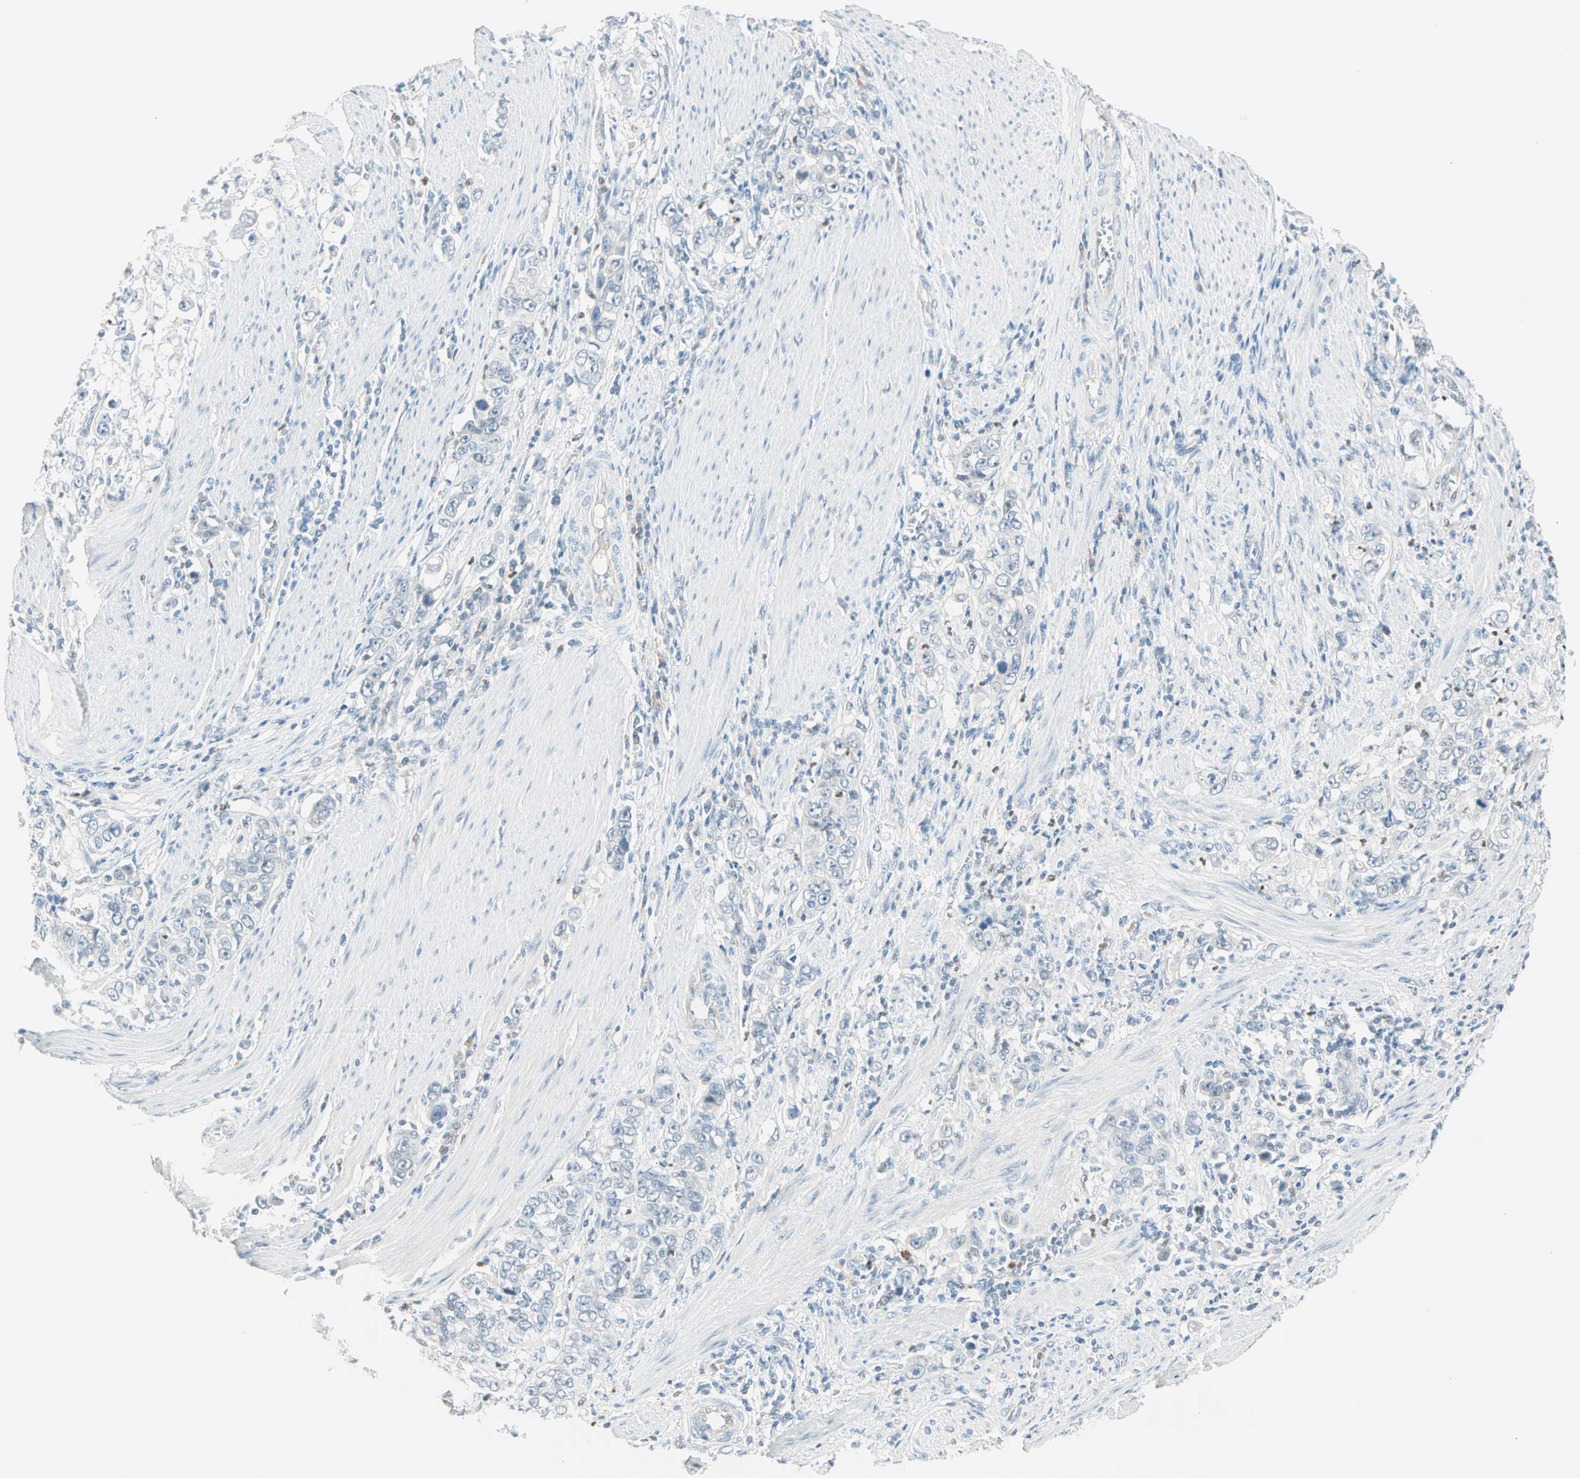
{"staining": {"intensity": "negative", "quantity": "none", "location": "none"}, "tissue": "stomach cancer", "cell_type": "Tumor cells", "image_type": "cancer", "snomed": [{"axis": "morphology", "description": "Adenocarcinoma, NOS"}, {"axis": "topography", "description": "Stomach, lower"}], "caption": "An immunohistochemistry (IHC) histopathology image of stomach adenocarcinoma is shown. There is no staining in tumor cells of stomach adenocarcinoma.", "gene": "MLLT10", "patient": {"sex": "female", "age": 72}}